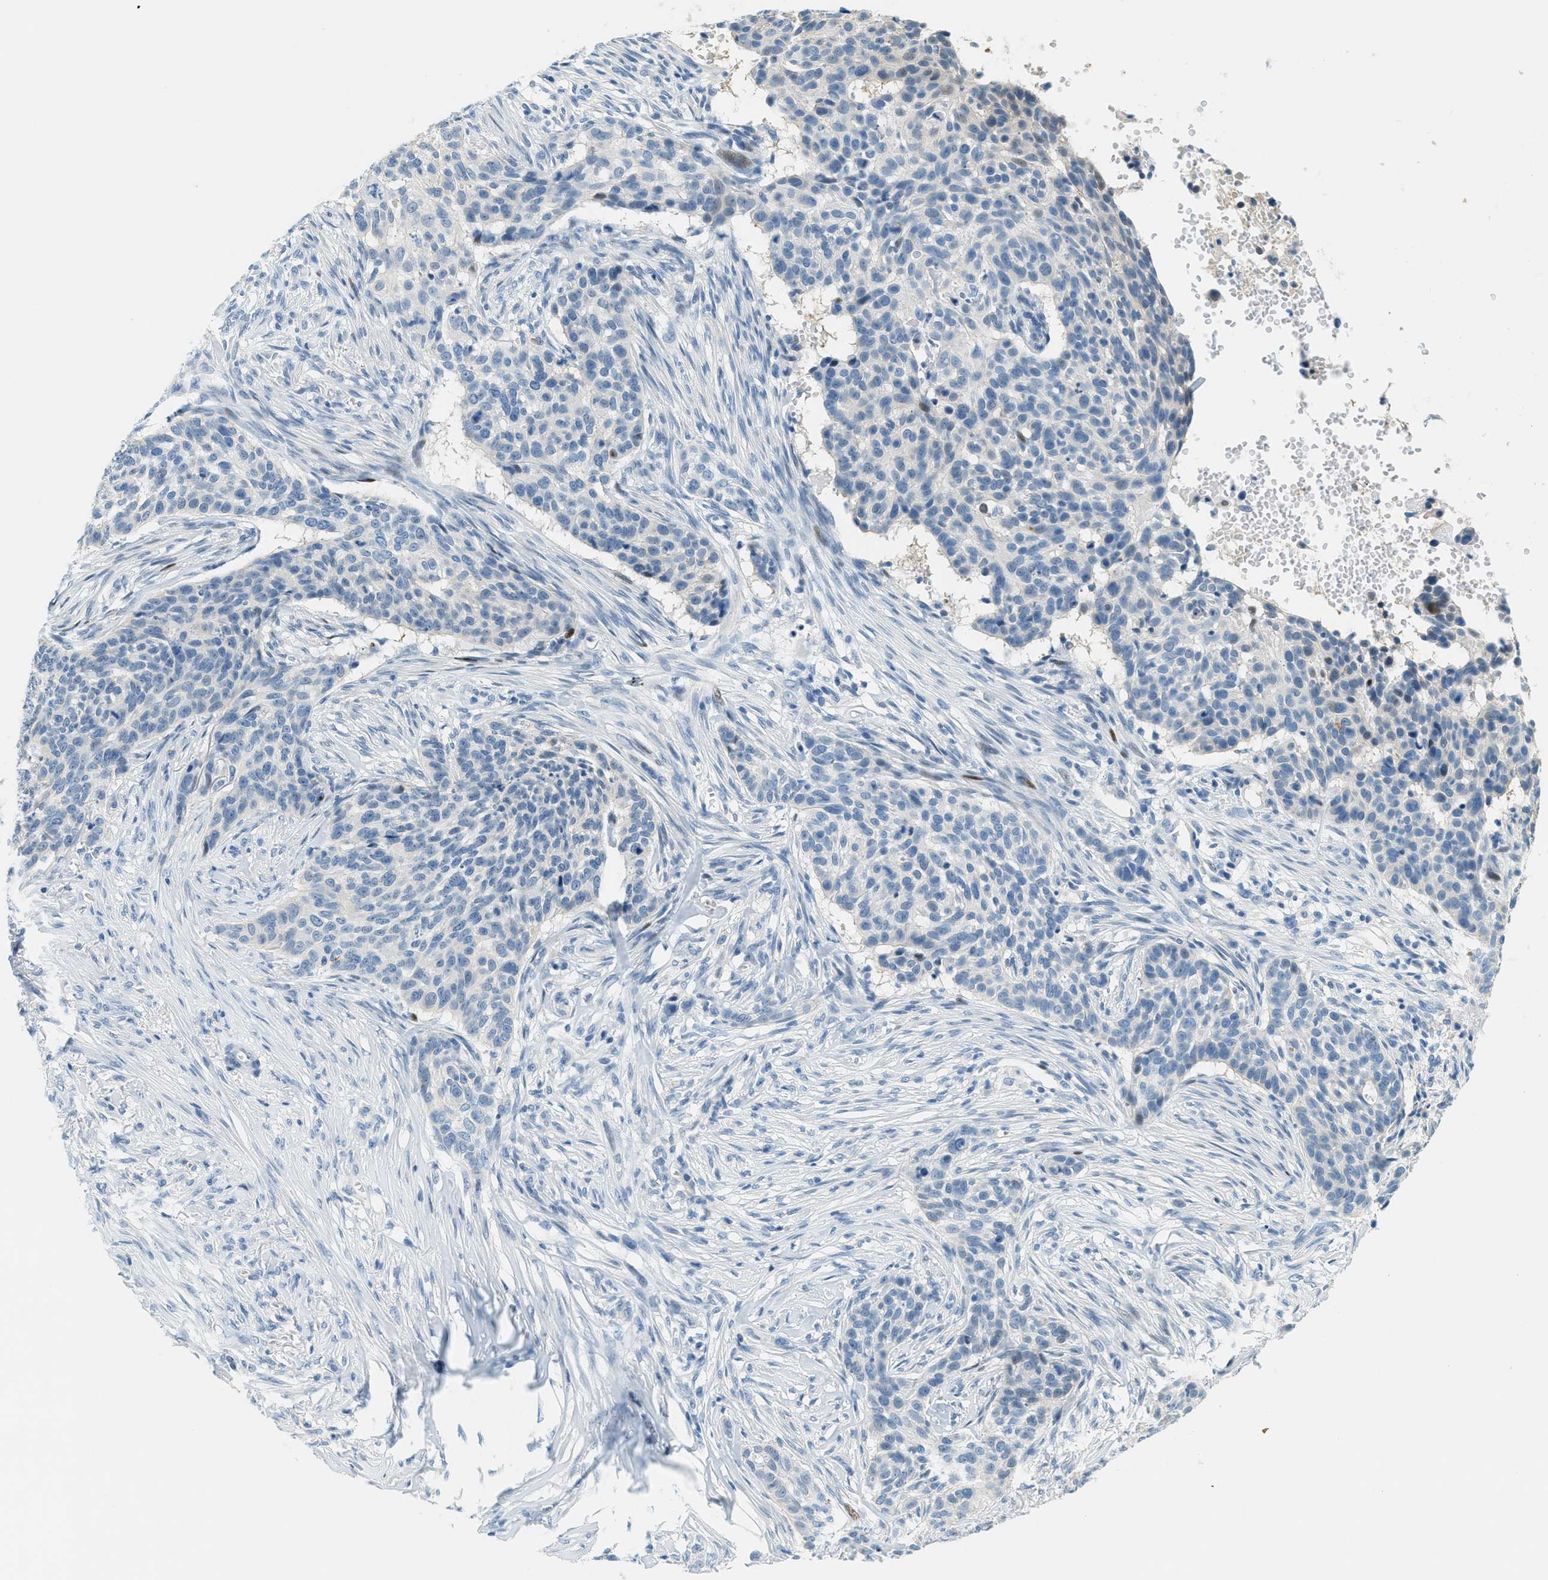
{"staining": {"intensity": "negative", "quantity": "none", "location": "none"}, "tissue": "skin cancer", "cell_type": "Tumor cells", "image_type": "cancer", "snomed": [{"axis": "morphology", "description": "Basal cell carcinoma"}, {"axis": "topography", "description": "Skin"}], "caption": "This is an IHC histopathology image of basal cell carcinoma (skin). There is no staining in tumor cells.", "gene": "CYP4X1", "patient": {"sex": "male", "age": 85}}